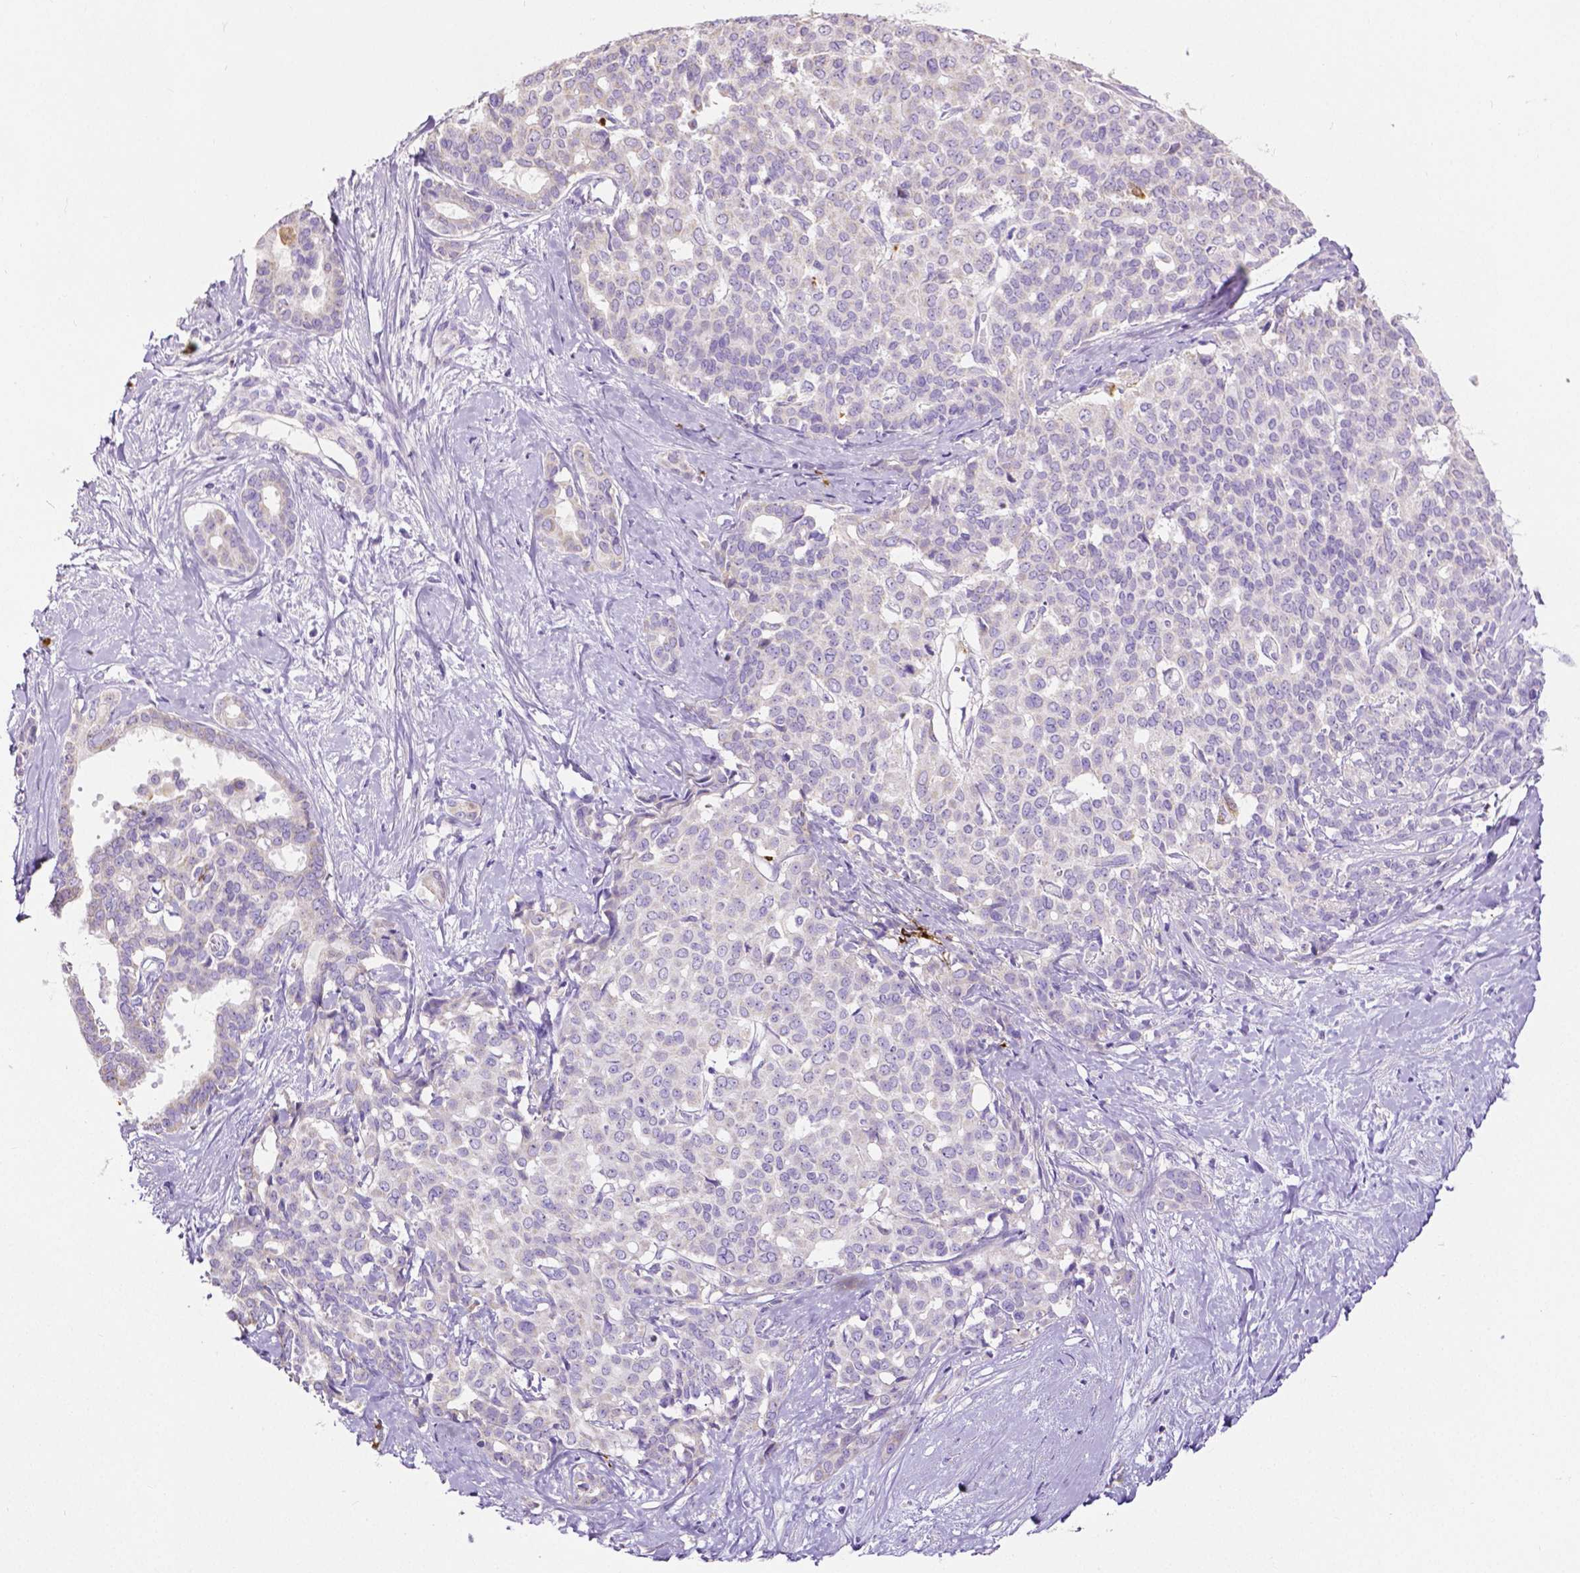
{"staining": {"intensity": "negative", "quantity": "none", "location": "none"}, "tissue": "liver cancer", "cell_type": "Tumor cells", "image_type": "cancer", "snomed": [{"axis": "morphology", "description": "Cholangiocarcinoma"}, {"axis": "topography", "description": "Liver"}], "caption": "A high-resolution photomicrograph shows IHC staining of liver cancer, which displays no significant expression in tumor cells.", "gene": "MMP9", "patient": {"sex": "female", "age": 47}}